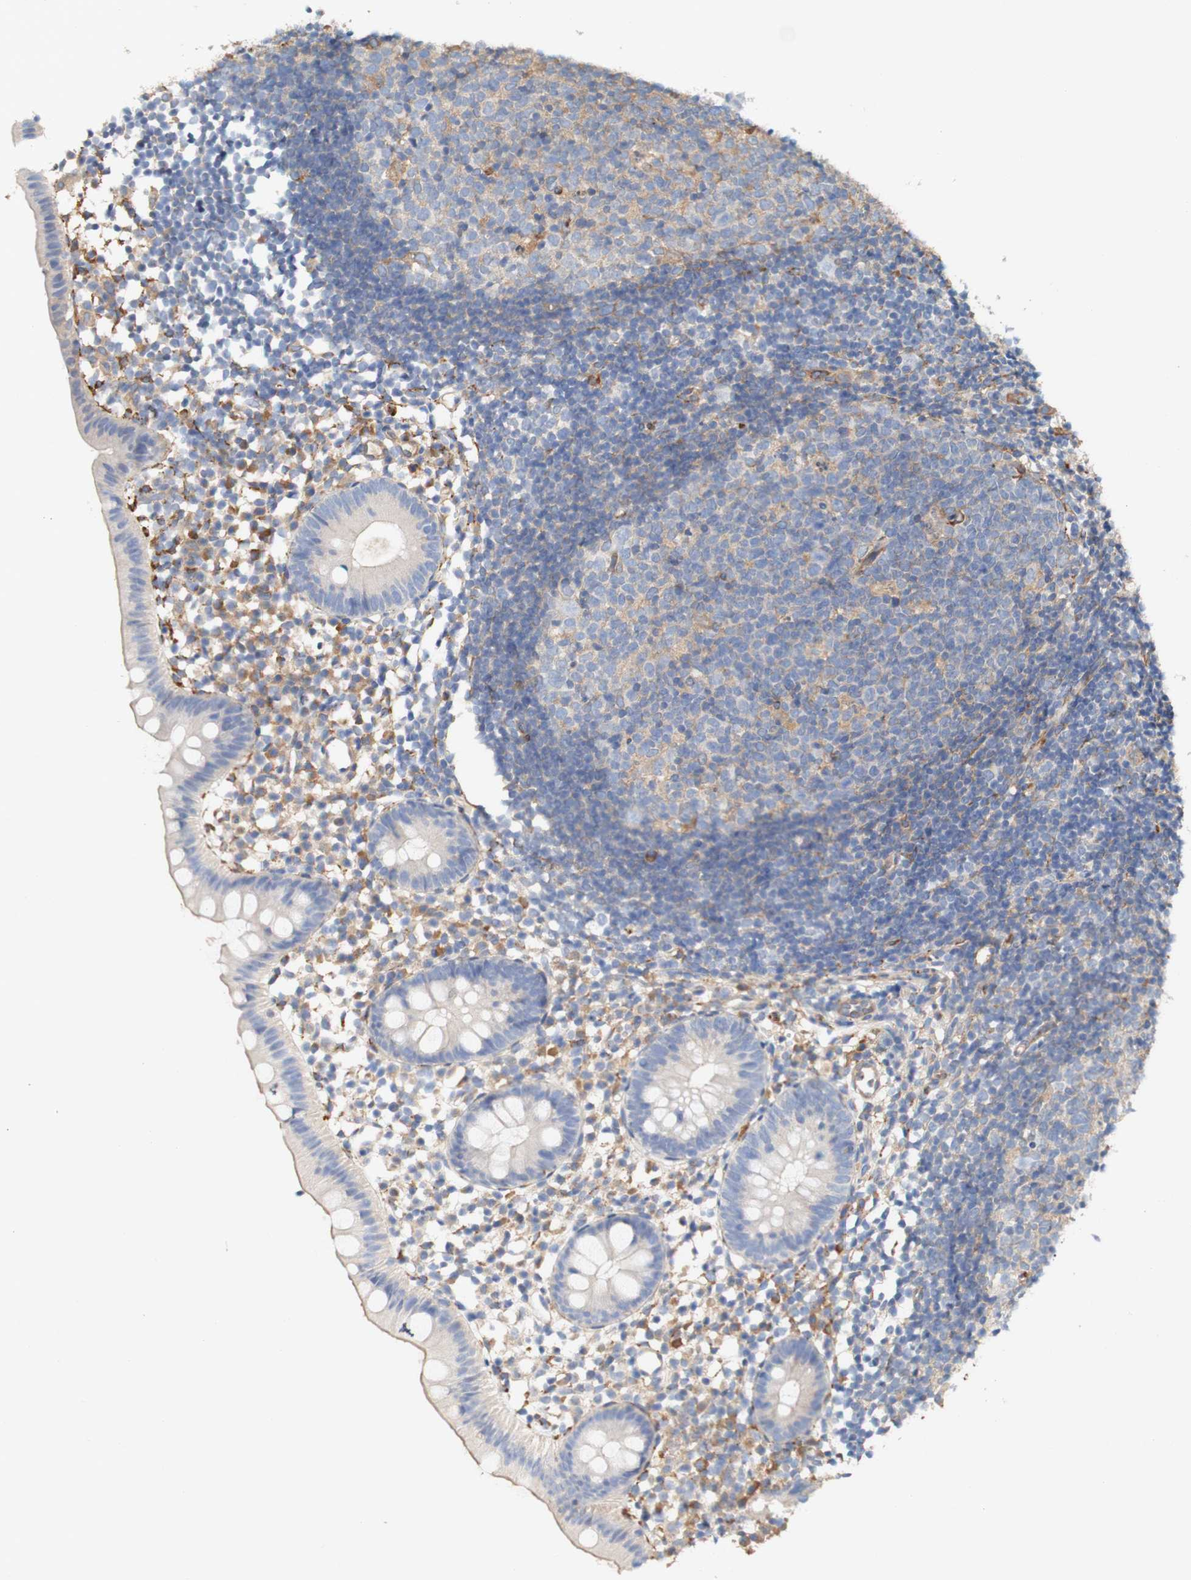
{"staining": {"intensity": "negative", "quantity": "none", "location": "none"}, "tissue": "appendix", "cell_type": "Glandular cells", "image_type": "normal", "snomed": [{"axis": "morphology", "description": "Normal tissue, NOS"}, {"axis": "topography", "description": "Appendix"}], "caption": "Appendix was stained to show a protein in brown. There is no significant staining in glandular cells. (DAB (3,3'-diaminobenzidine) immunohistochemistry, high magnification).", "gene": "EIF2AK4", "patient": {"sex": "female", "age": 20}}